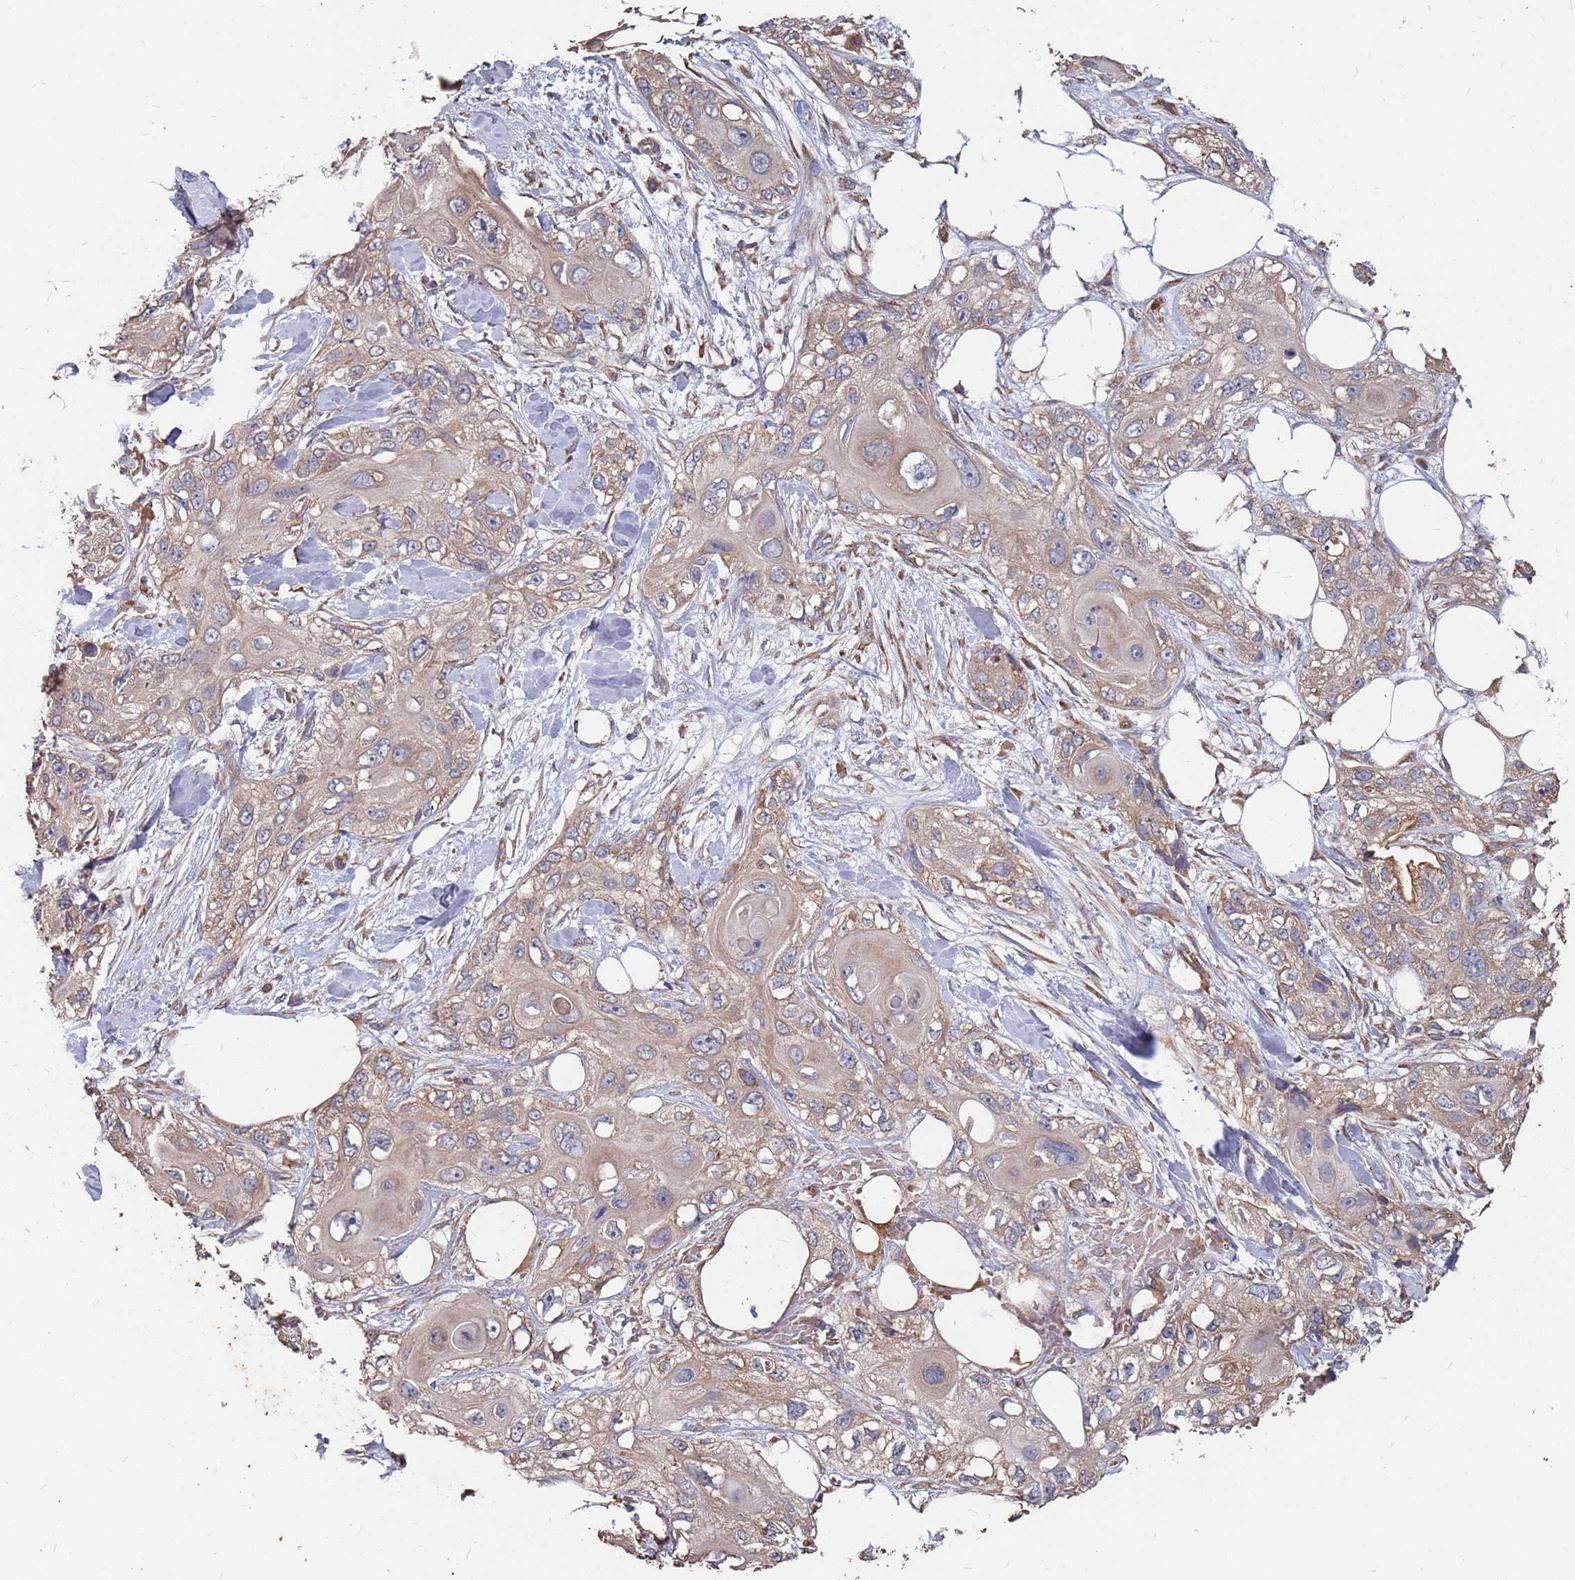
{"staining": {"intensity": "weak", "quantity": "25%-75%", "location": "cytoplasmic/membranous"}, "tissue": "skin cancer", "cell_type": "Tumor cells", "image_type": "cancer", "snomed": [{"axis": "morphology", "description": "Normal tissue, NOS"}, {"axis": "morphology", "description": "Squamous cell carcinoma, NOS"}, {"axis": "topography", "description": "Skin"}], "caption": "Weak cytoplasmic/membranous protein staining is identified in approximately 25%-75% of tumor cells in squamous cell carcinoma (skin). Ihc stains the protein of interest in brown and the nuclei are stained blue.", "gene": "ATG5", "patient": {"sex": "male", "age": 72}}